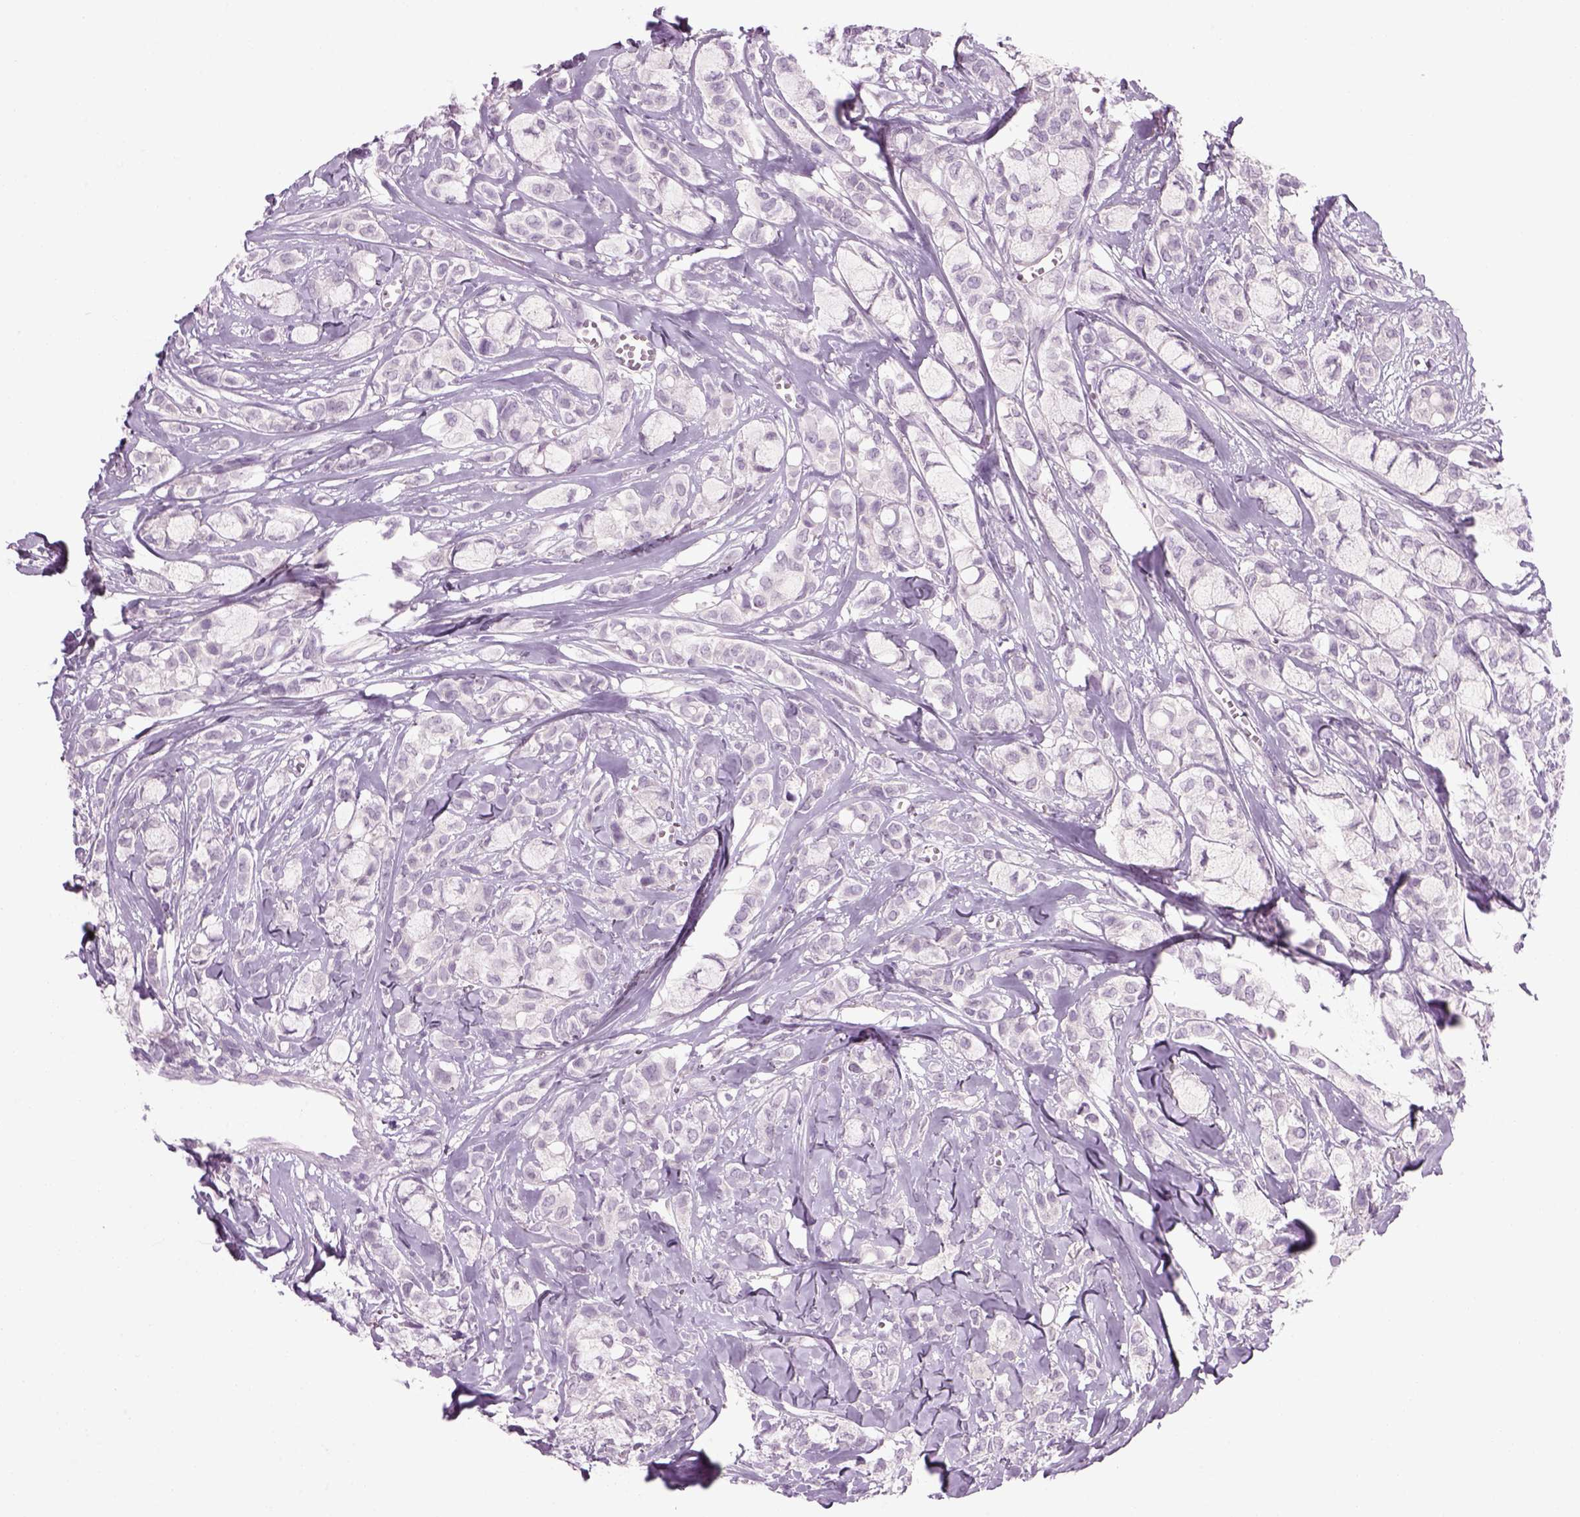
{"staining": {"intensity": "negative", "quantity": "none", "location": "none"}, "tissue": "breast cancer", "cell_type": "Tumor cells", "image_type": "cancer", "snomed": [{"axis": "morphology", "description": "Duct carcinoma"}, {"axis": "topography", "description": "Breast"}], "caption": "A histopathology image of invasive ductal carcinoma (breast) stained for a protein displays no brown staining in tumor cells. (DAB (3,3'-diaminobenzidine) immunohistochemistry (IHC), high magnification).", "gene": "MDH1B", "patient": {"sex": "female", "age": 85}}